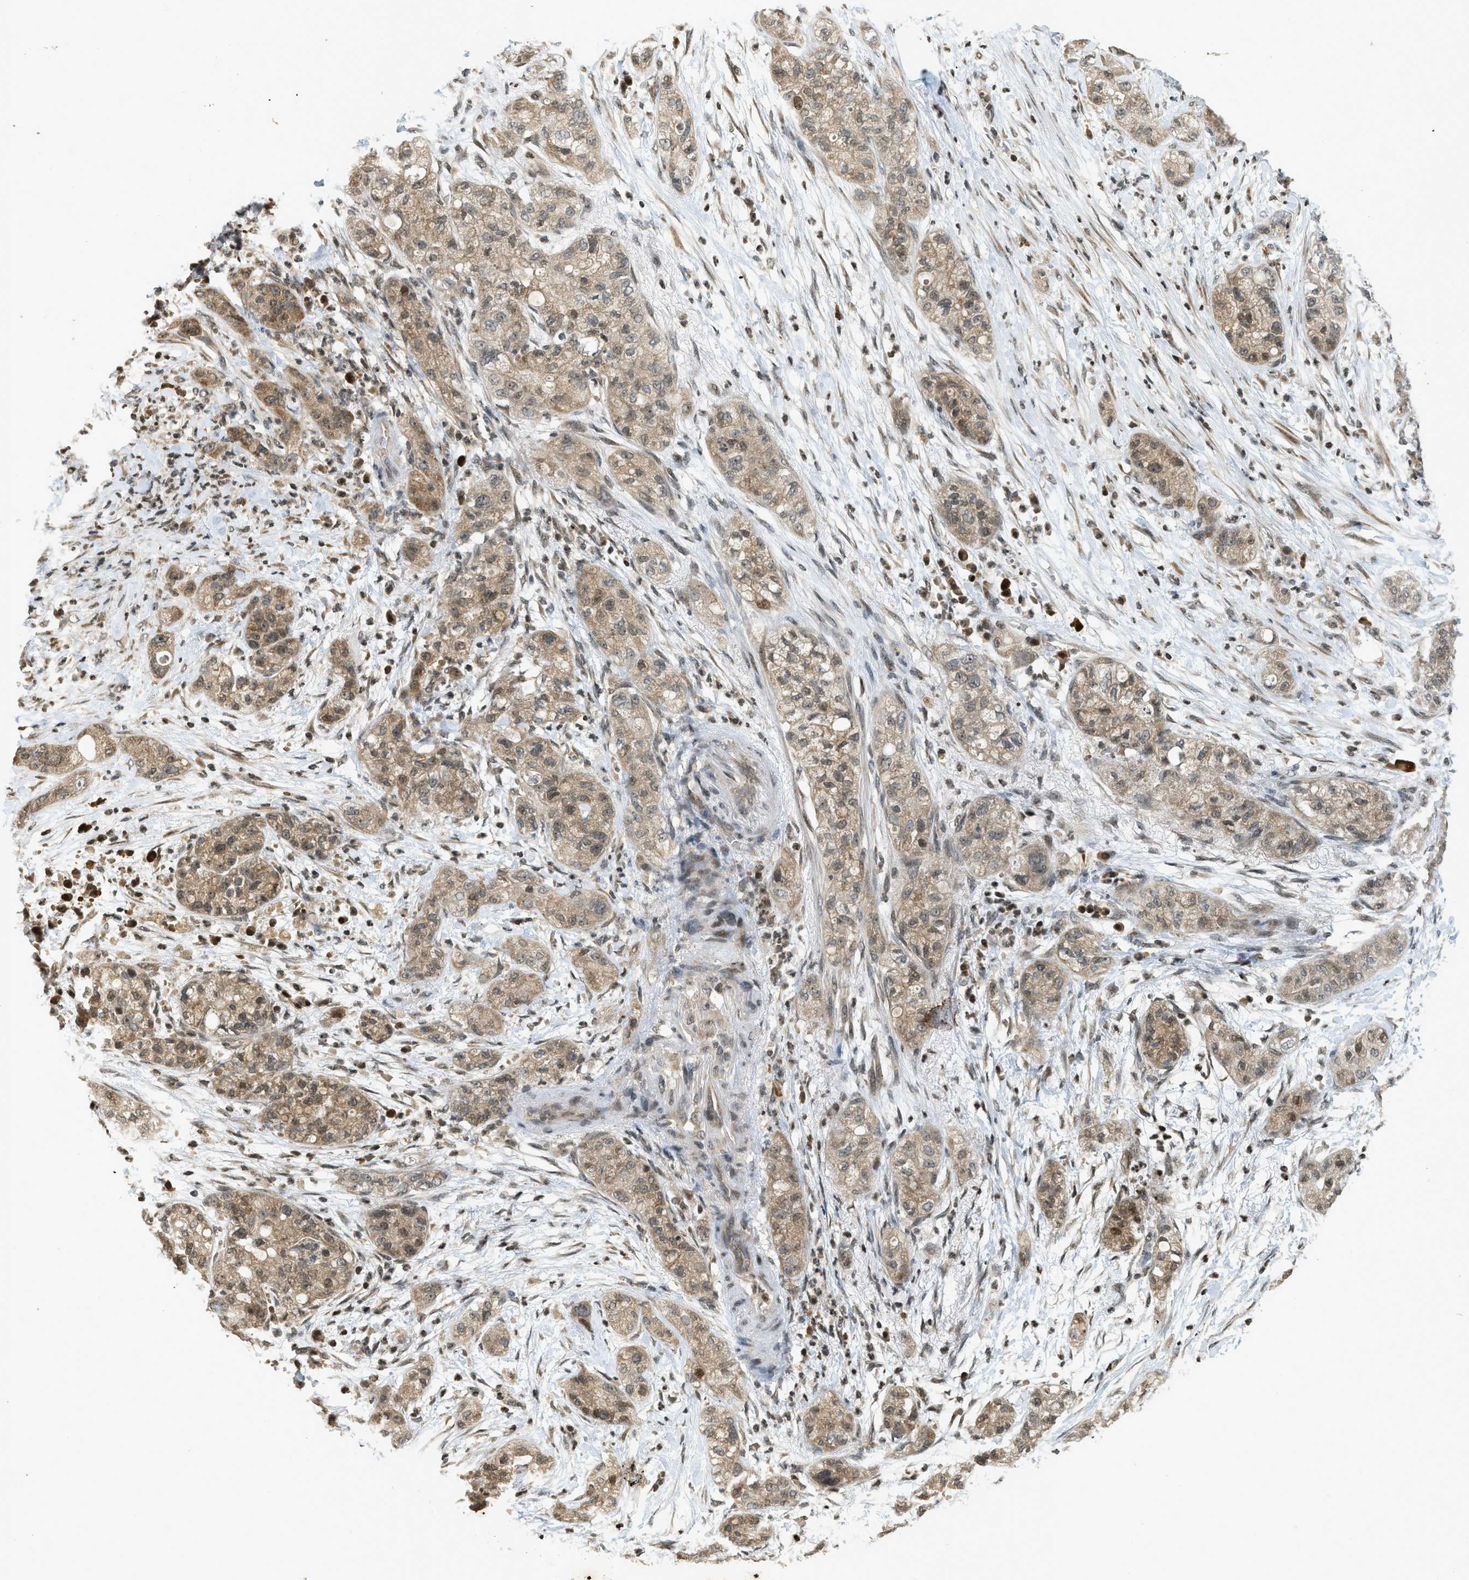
{"staining": {"intensity": "moderate", "quantity": ">75%", "location": "cytoplasmic/membranous,nuclear"}, "tissue": "pancreatic cancer", "cell_type": "Tumor cells", "image_type": "cancer", "snomed": [{"axis": "morphology", "description": "Adenocarcinoma, NOS"}, {"axis": "topography", "description": "Pancreas"}], "caption": "High-magnification brightfield microscopy of pancreatic cancer stained with DAB (3,3'-diaminobenzidine) (brown) and counterstained with hematoxylin (blue). tumor cells exhibit moderate cytoplasmic/membranous and nuclear expression is present in about>75% of cells.", "gene": "SIAH1", "patient": {"sex": "female", "age": 78}}